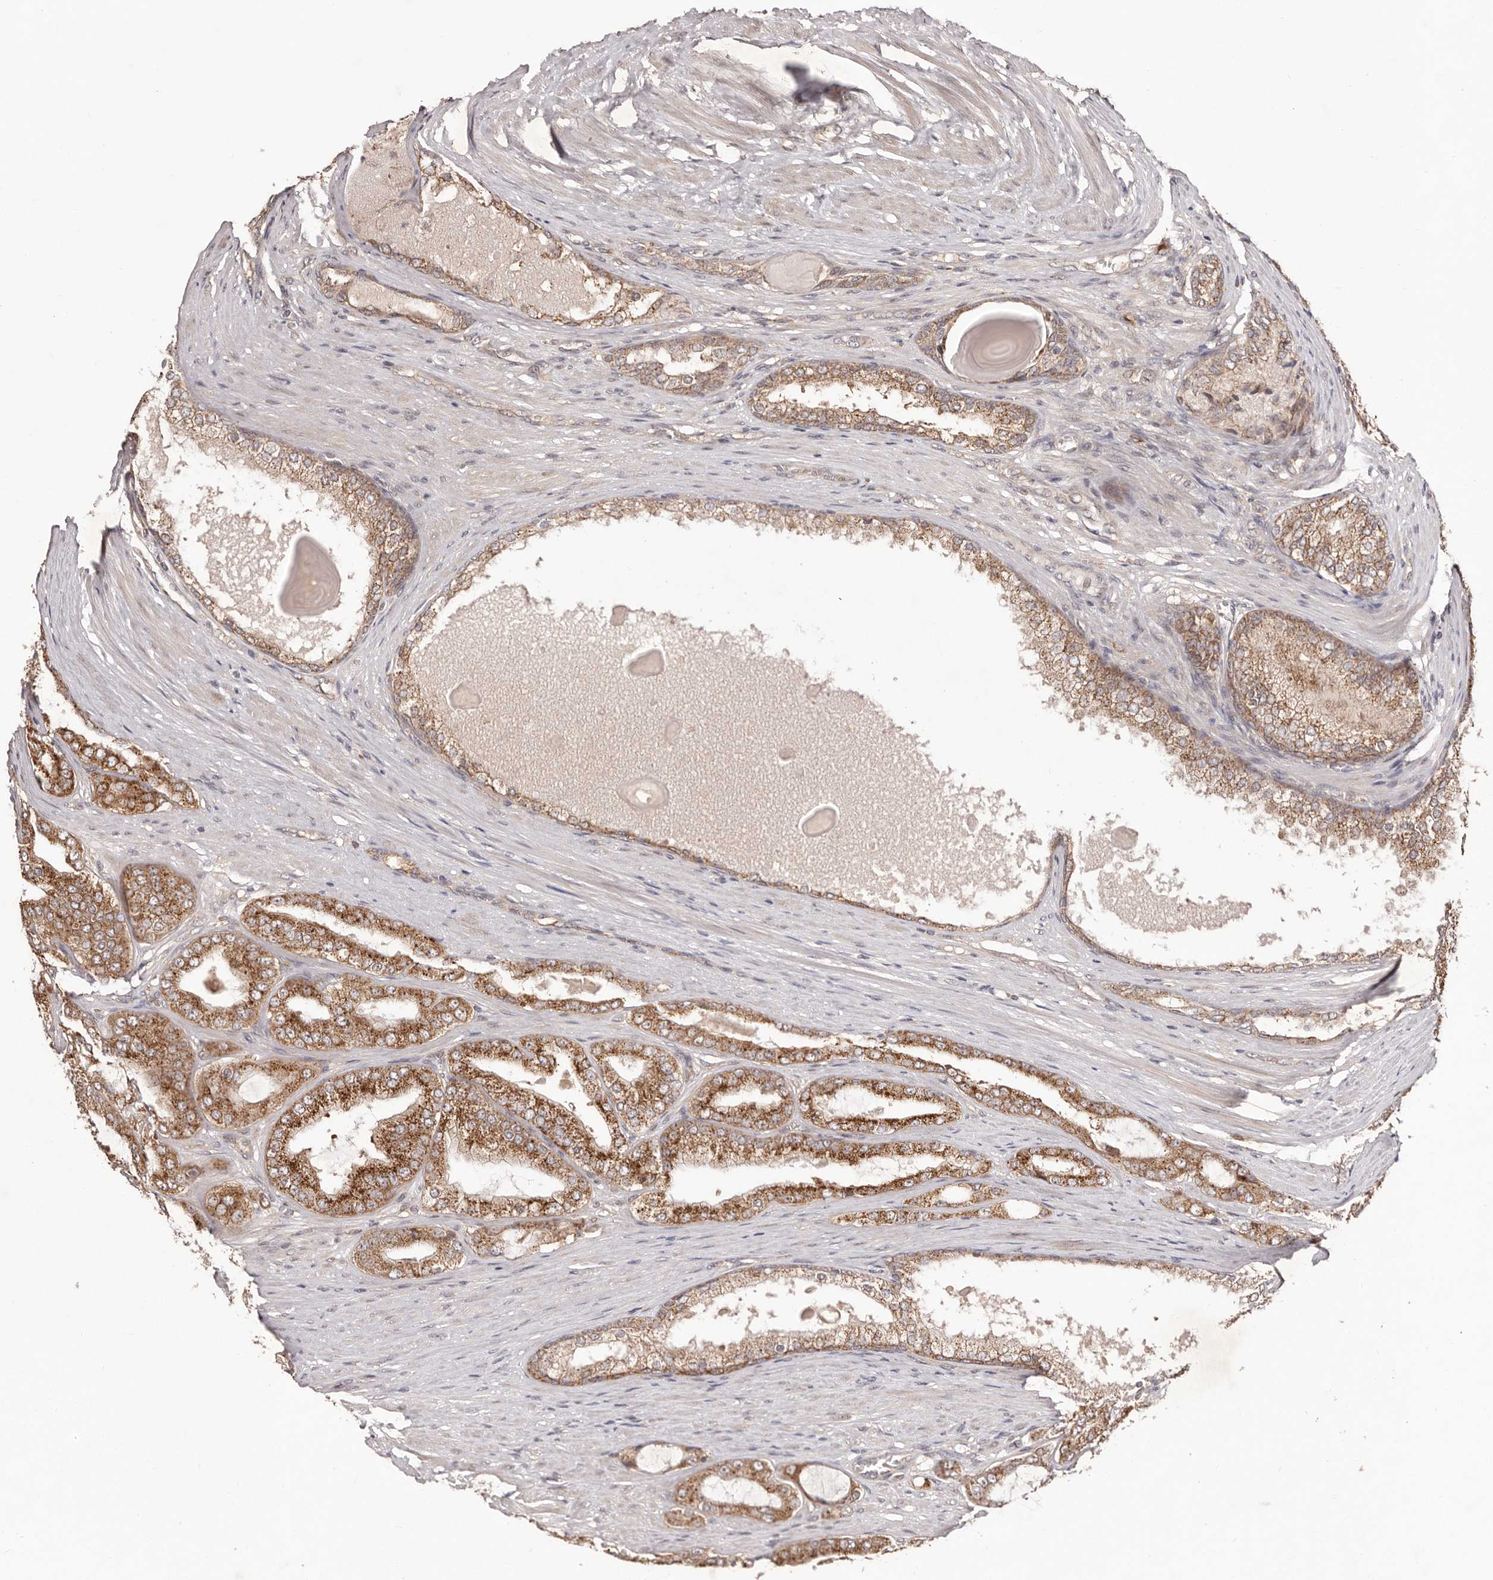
{"staining": {"intensity": "moderate", "quantity": ">75%", "location": "cytoplasmic/membranous"}, "tissue": "prostate cancer", "cell_type": "Tumor cells", "image_type": "cancer", "snomed": [{"axis": "morphology", "description": "Adenocarcinoma, High grade"}, {"axis": "topography", "description": "Prostate"}], "caption": "Tumor cells exhibit moderate cytoplasmic/membranous expression in about >75% of cells in prostate cancer.", "gene": "EGR3", "patient": {"sex": "male", "age": 60}}